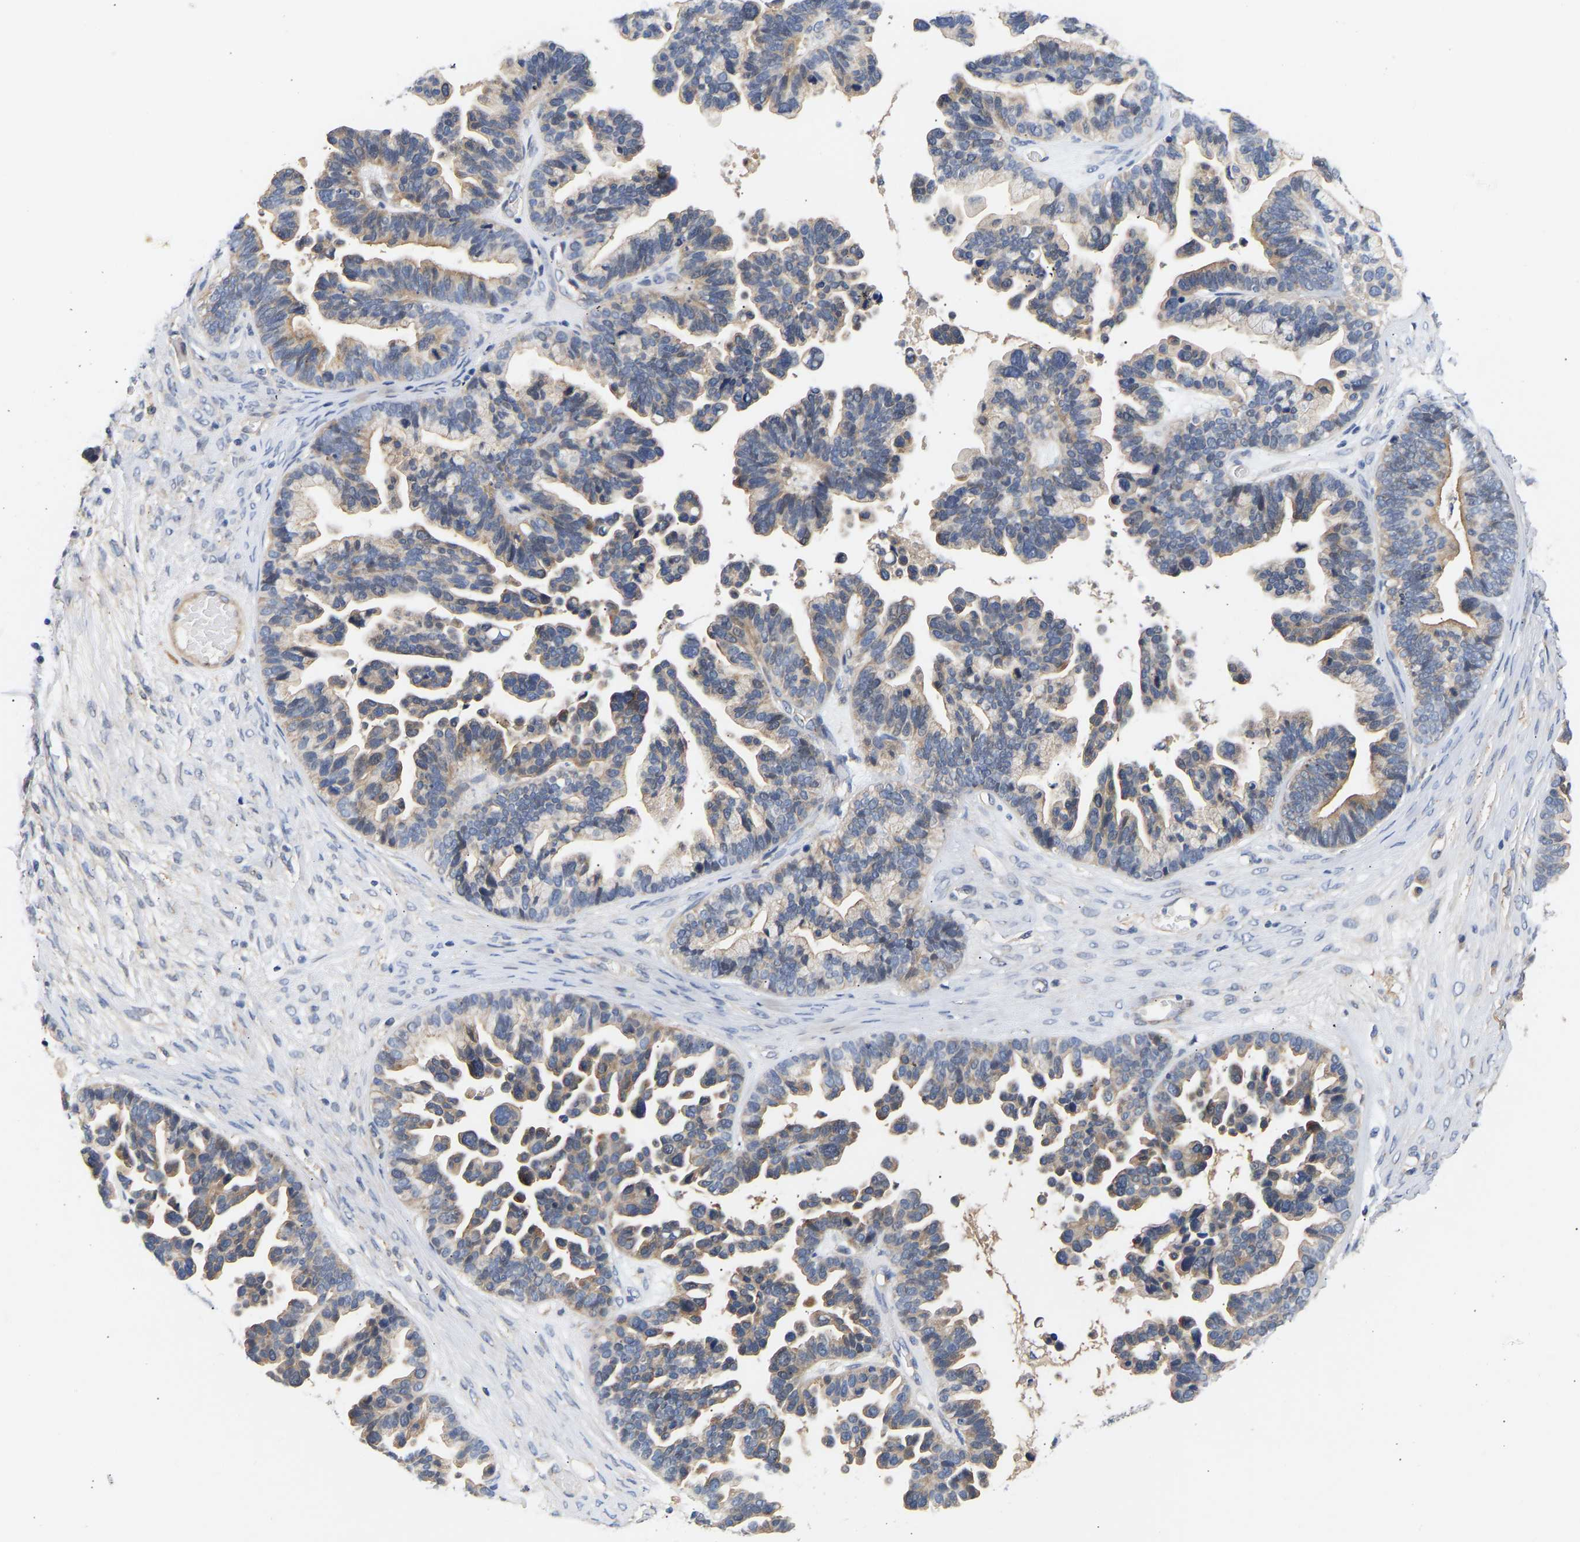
{"staining": {"intensity": "weak", "quantity": "25%-75%", "location": "cytoplasmic/membranous"}, "tissue": "ovarian cancer", "cell_type": "Tumor cells", "image_type": "cancer", "snomed": [{"axis": "morphology", "description": "Cystadenocarcinoma, serous, NOS"}, {"axis": "topography", "description": "Ovary"}], "caption": "IHC (DAB) staining of ovarian serous cystadenocarcinoma displays weak cytoplasmic/membranous protein positivity in about 25%-75% of tumor cells.", "gene": "KASH5", "patient": {"sex": "female", "age": 56}}